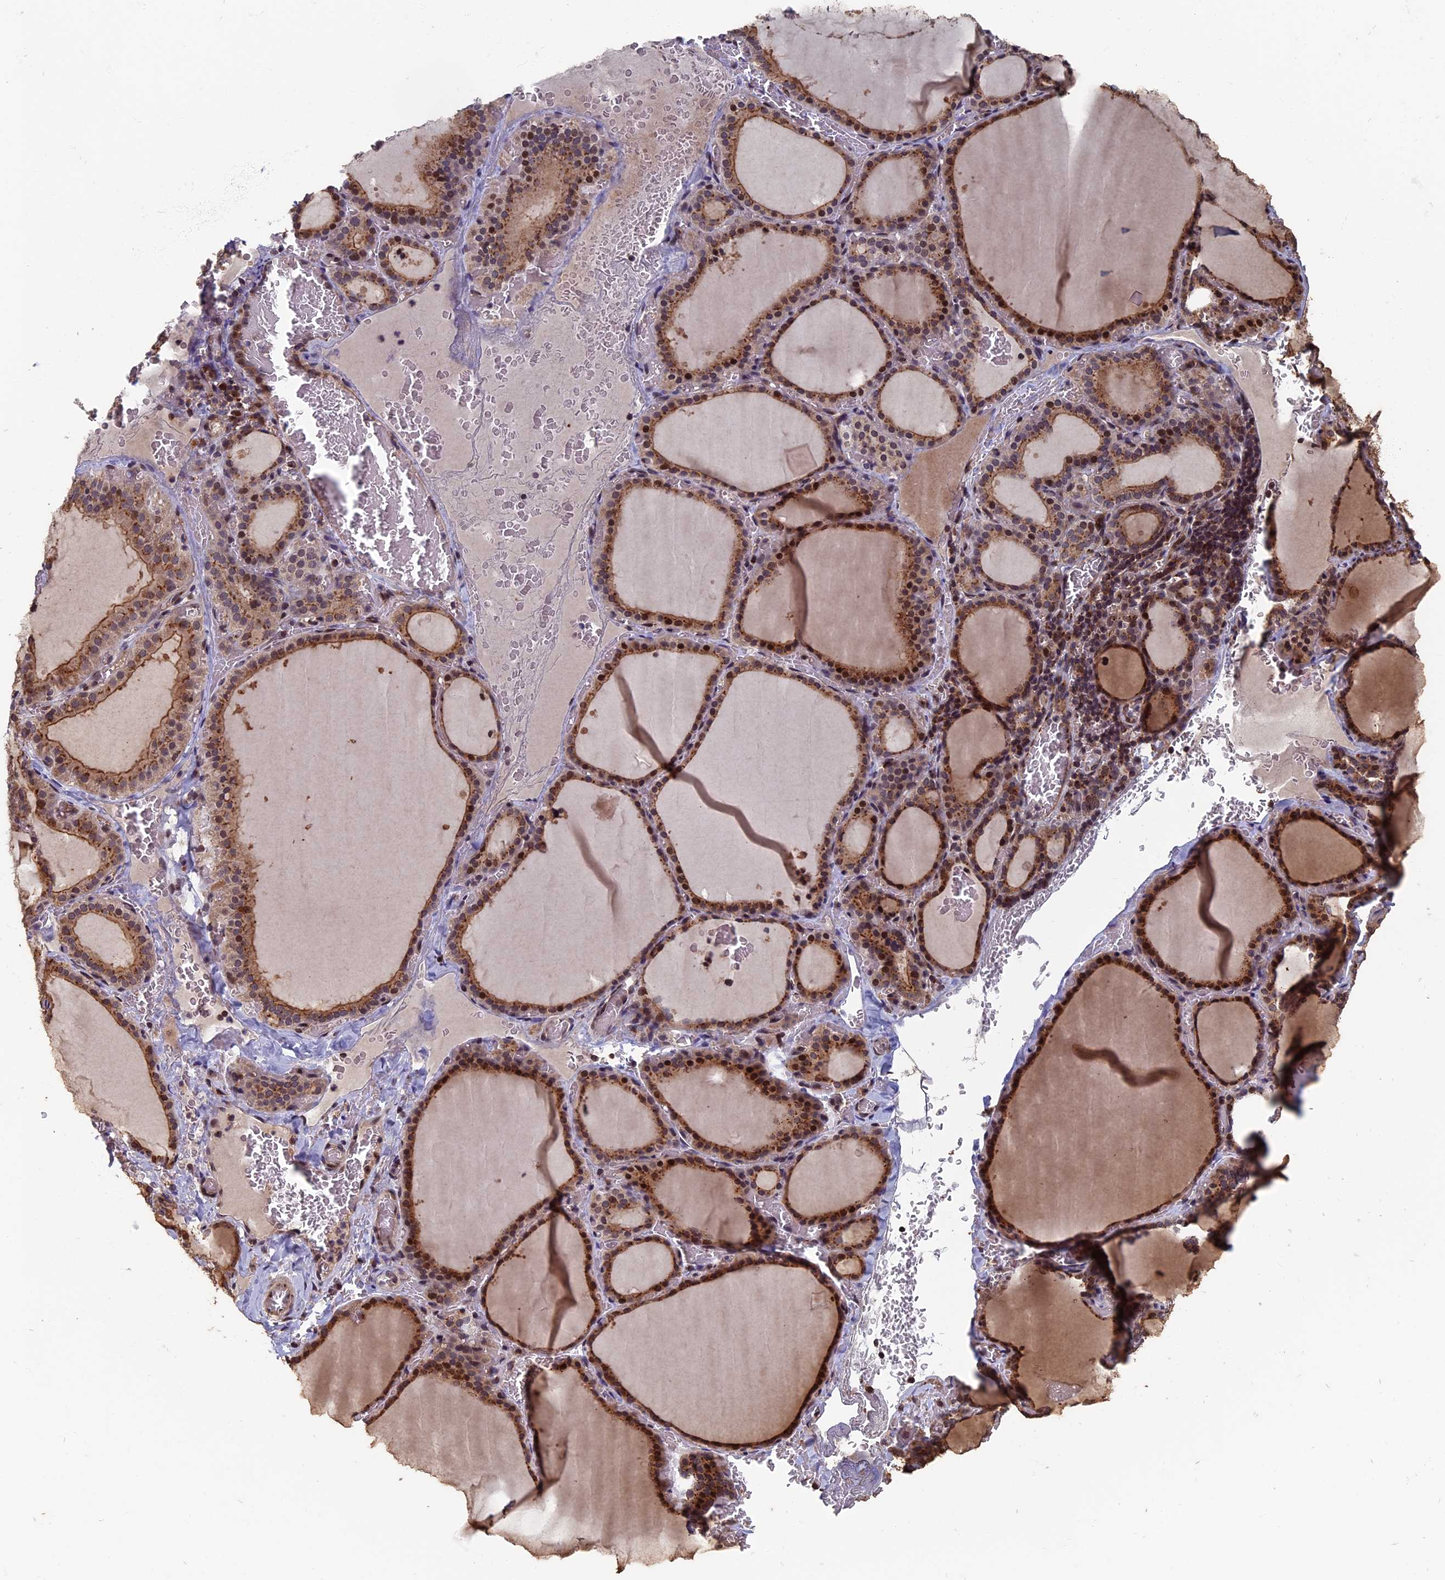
{"staining": {"intensity": "moderate", "quantity": ">75%", "location": "cytoplasmic/membranous,nuclear"}, "tissue": "thyroid gland", "cell_type": "Glandular cells", "image_type": "normal", "snomed": [{"axis": "morphology", "description": "Normal tissue, NOS"}, {"axis": "topography", "description": "Thyroid gland"}], "caption": "Thyroid gland stained with immunohistochemistry (IHC) shows moderate cytoplasmic/membranous,nuclear staining in about >75% of glandular cells. Immunohistochemistry (ihc) stains the protein in brown and the nuclei are stained blue.", "gene": "RASGRF1", "patient": {"sex": "female", "age": 39}}